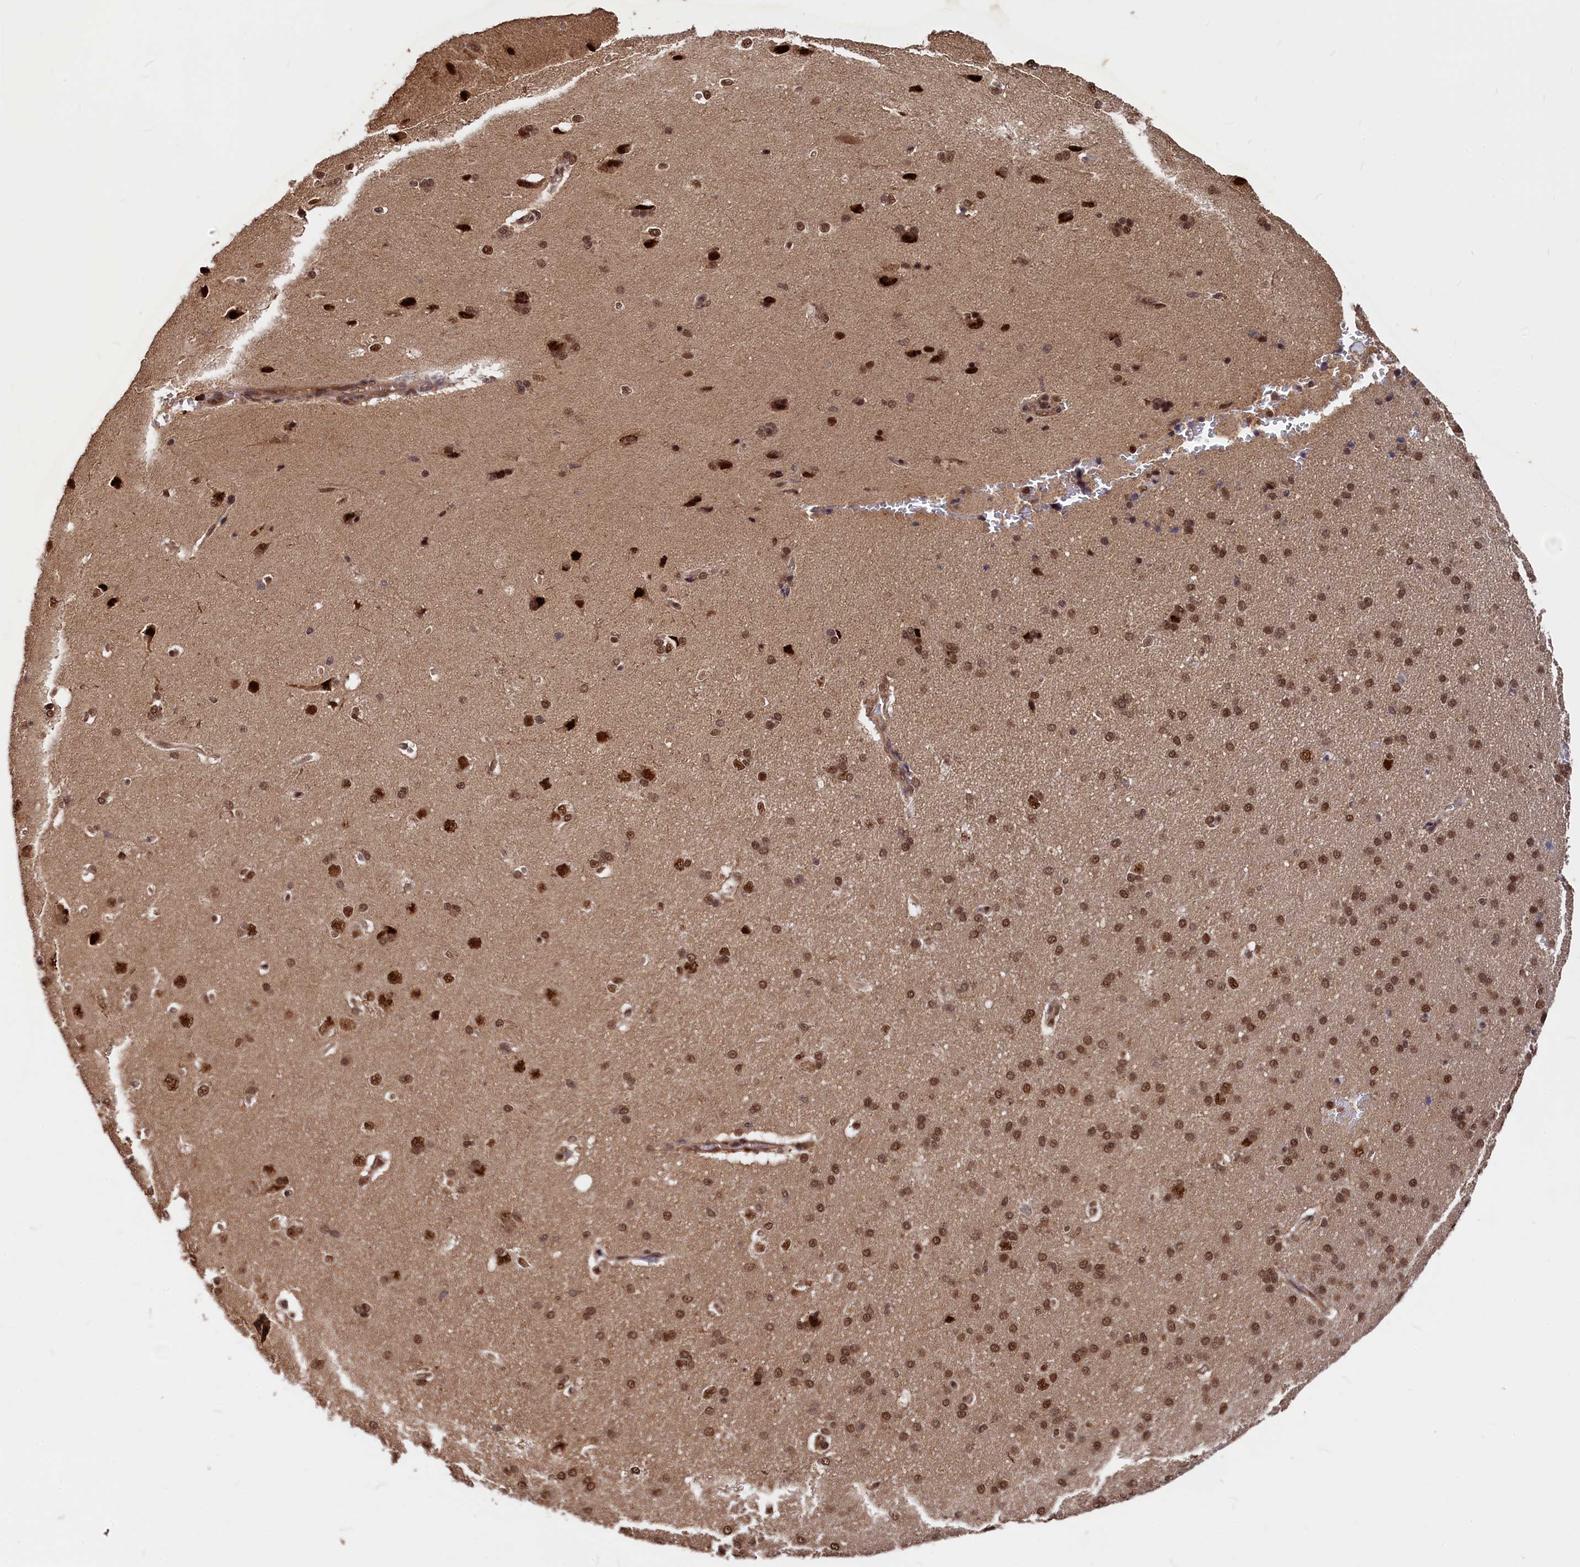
{"staining": {"intensity": "moderate", "quantity": ">75%", "location": "nuclear"}, "tissue": "cerebral cortex", "cell_type": "Endothelial cells", "image_type": "normal", "snomed": [{"axis": "morphology", "description": "Normal tissue, NOS"}, {"axis": "topography", "description": "Cerebral cortex"}], "caption": "An immunohistochemistry (IHC) histopathology image of normal tissue is shown. Protein staining in brown labels moderate nuclear positivity in cerebral cortex within endothelial cells.", "gene": "ADRM1", "patient": {"sex": "male", "age": 62}}